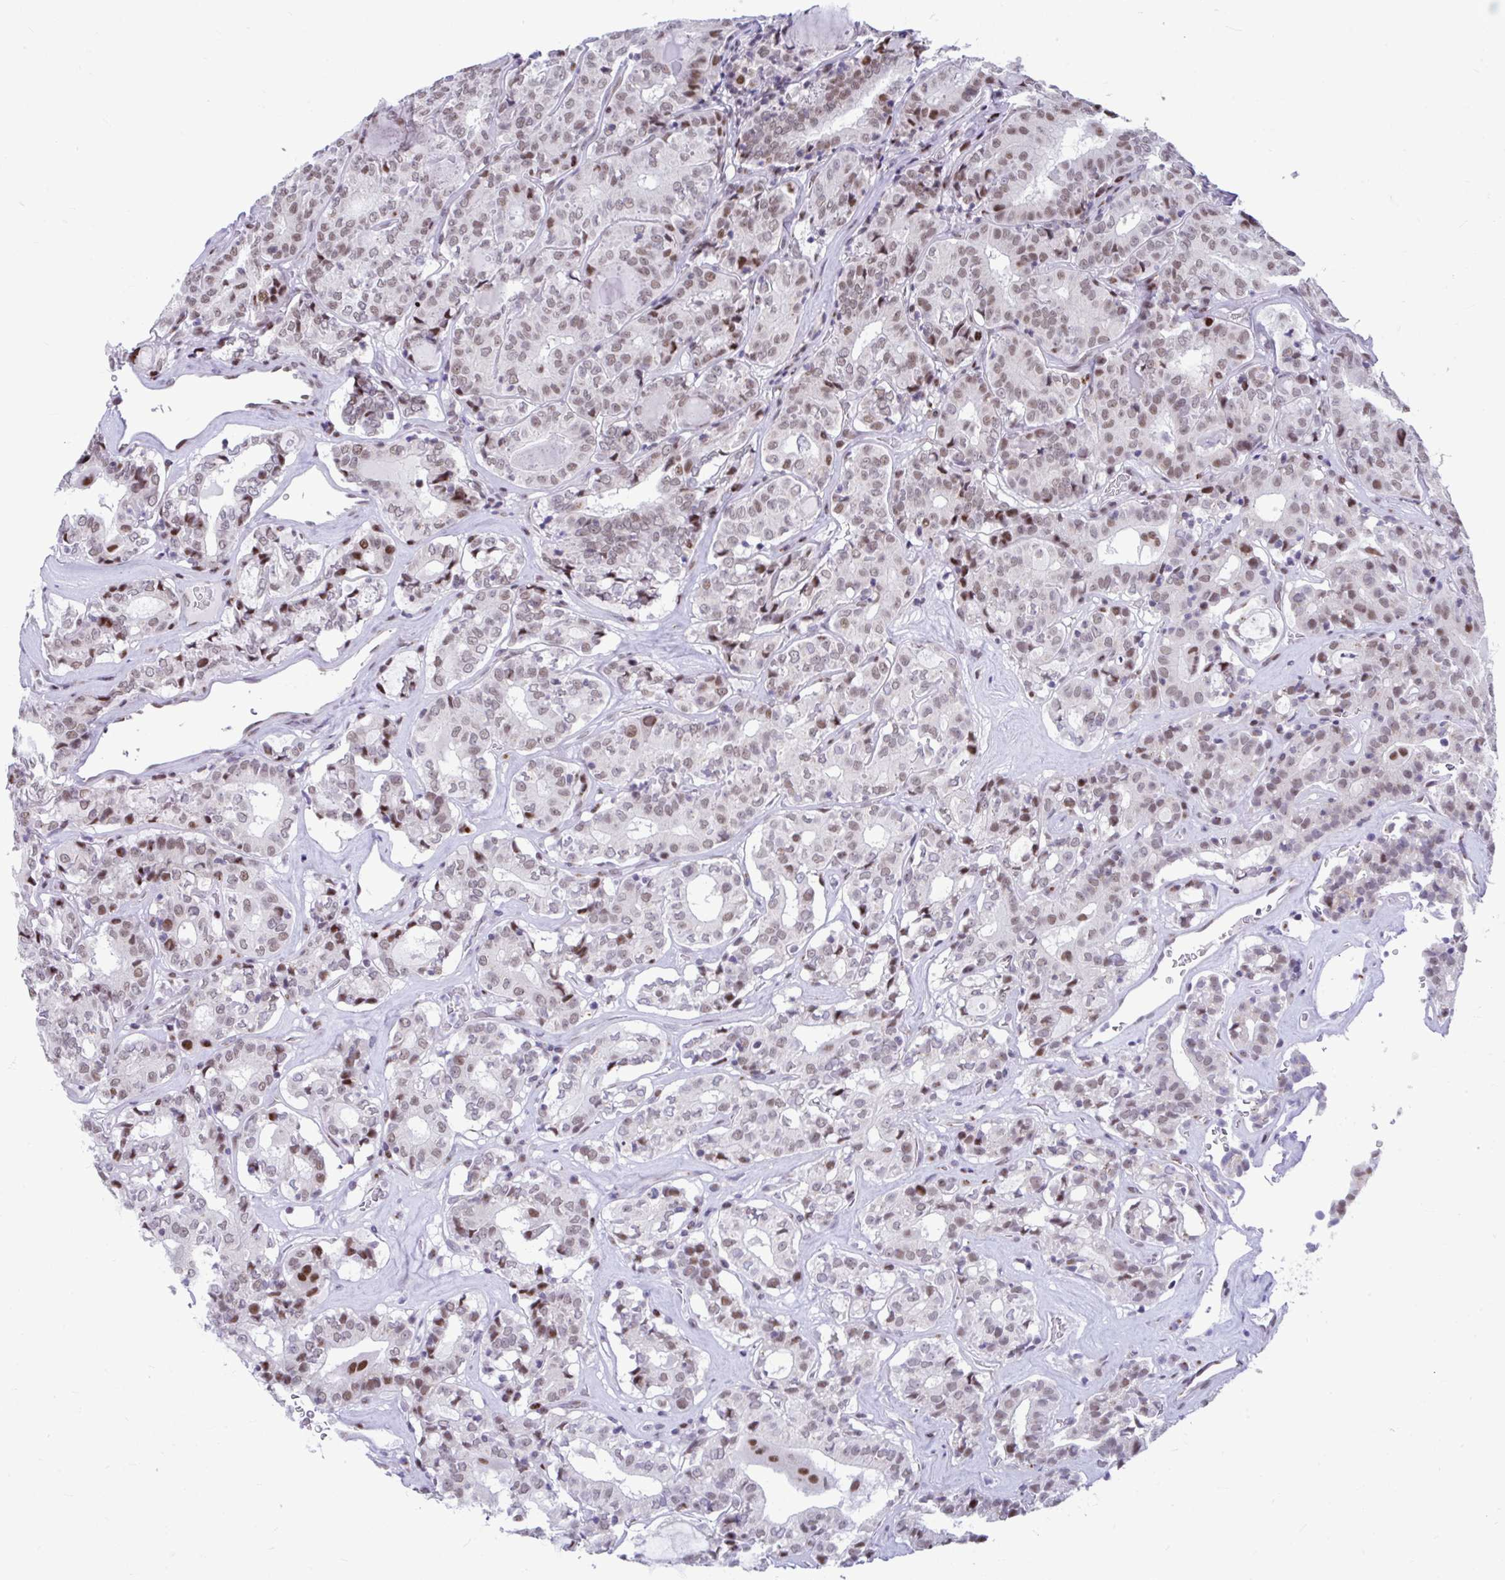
{"staining": {"intensity": "moderate", "quantity": "25%-75%", "location": "nuclear"}, "tissue": "thyroid cancer", "cell_type": "Tumor cells", "image_type": "cancer", "snomed": [{"axis": "morphology", "description": "Papillary adenocarcinoma, NOS"}, {"axis": "topography", "description": "Thyroid gland"}], "caption": "This histopathology image exhibits immunohistochemistry staining of human thyroid papillary adenocarcinoma, with medium moderate nuclear positivity in approximately 25%-75% of tumor cells.", "gene": "SLC35C2", "patient": {"sex": "female", "age": 72}}